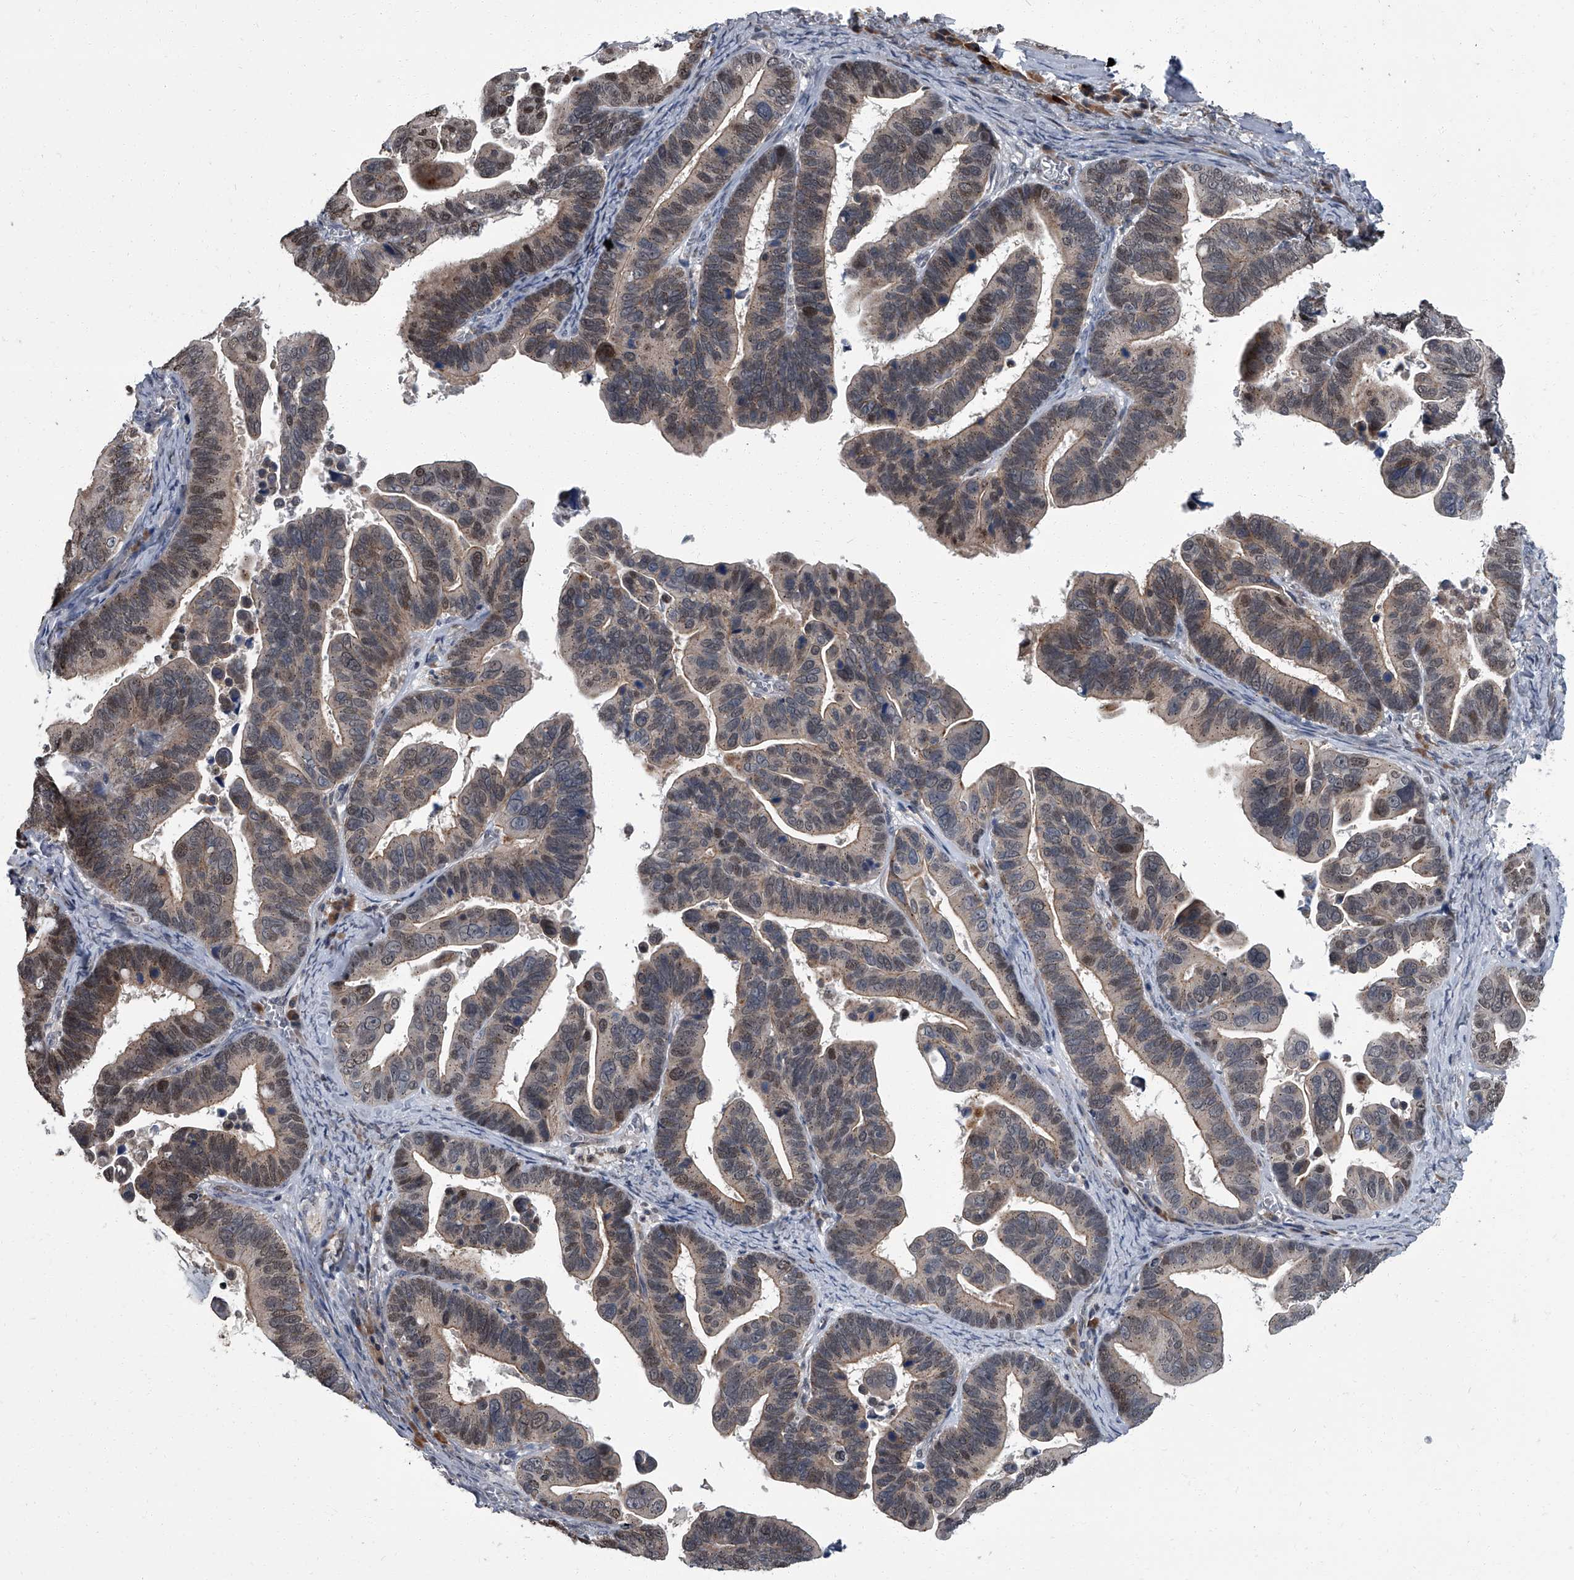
{"staining": {"intensity": "moderate", "quantity": "25%-75%", "location": "cytoplasmic/membranous,nuclear"}, "tissue": "ovarian cancer", "cell_type": "Tumor cells", "image_type": "cancer", "snomed": [{"axis": "morphology", "description": "Cystadenocarcinoma, serous, NOS"}, {"axis": "topography", "description": "Ovary"}], "caption": "The immunohistochemical stain highlights moderate cytoplasmic/membranous and nuclear positivity in tumor cells of ovarian cancer (serous cystadenocarcinoma) tissue. The protein is shown in brown color, while the nuclei are stained blue.", "gene": "ZNF274", "patient": {"sex": "female", "age": 56}}